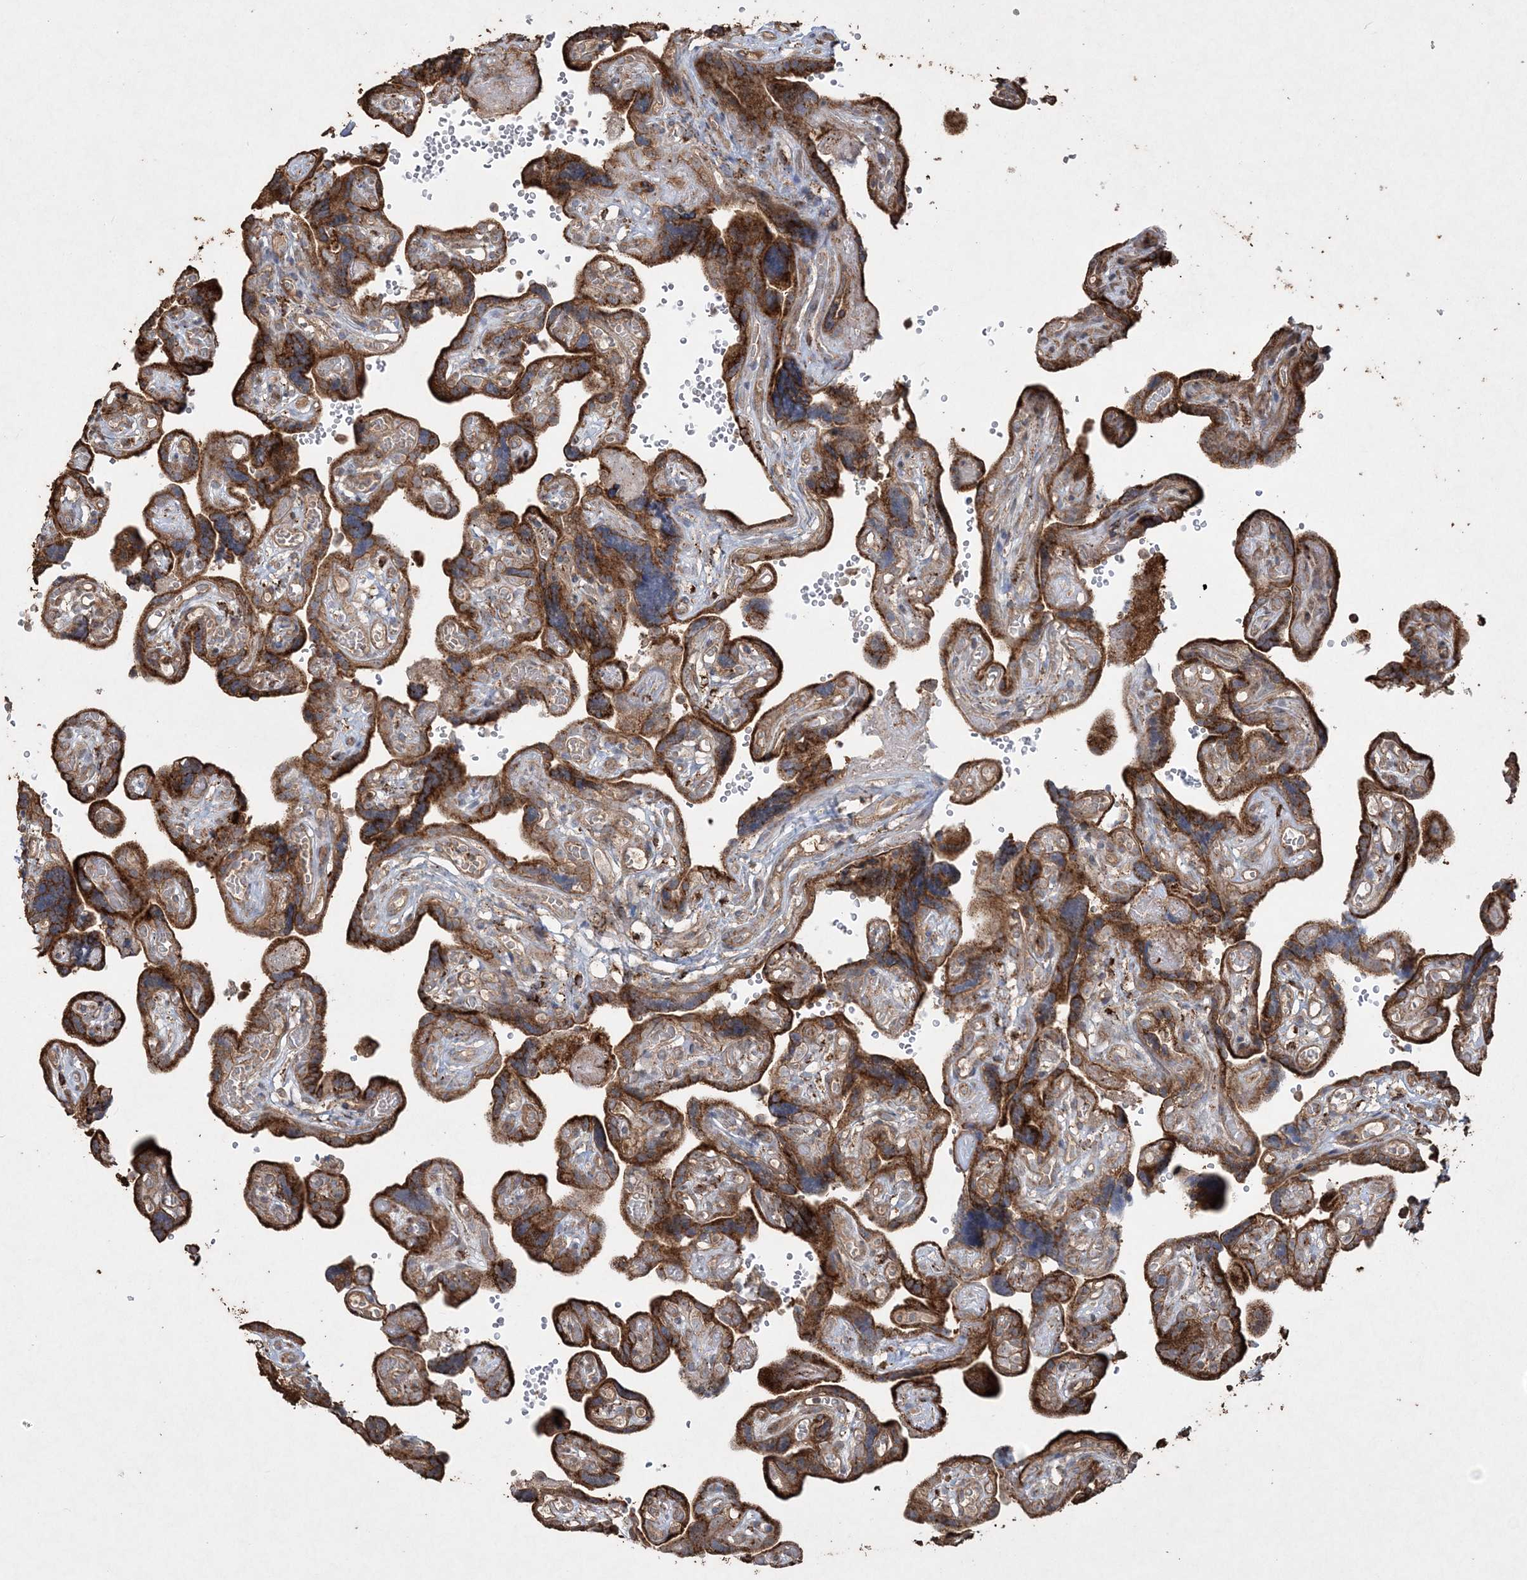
{"staining": {"intensity": "strong", "quantity": ">75%", "location": "cytoplasmic/membranous"}, "tissue": "placenta", "cell_type": "Trophoblastic cells", "image_type": "normal", "snomed": [{"axis": "morphology", "description": "Normal tissue, NOS"}, {"axis": "topography", "description": "Placenta"}], "caption": "Immunohistochemistry photomicrograph of normal human placenta stained for a protein (brown), which demonstrates high levels of strong cytoplasmic/membranous positivity in about >75% of trophoblastic cells.", "gene": "TTC7A", "patient": {"sex": "female", "age": 30}}